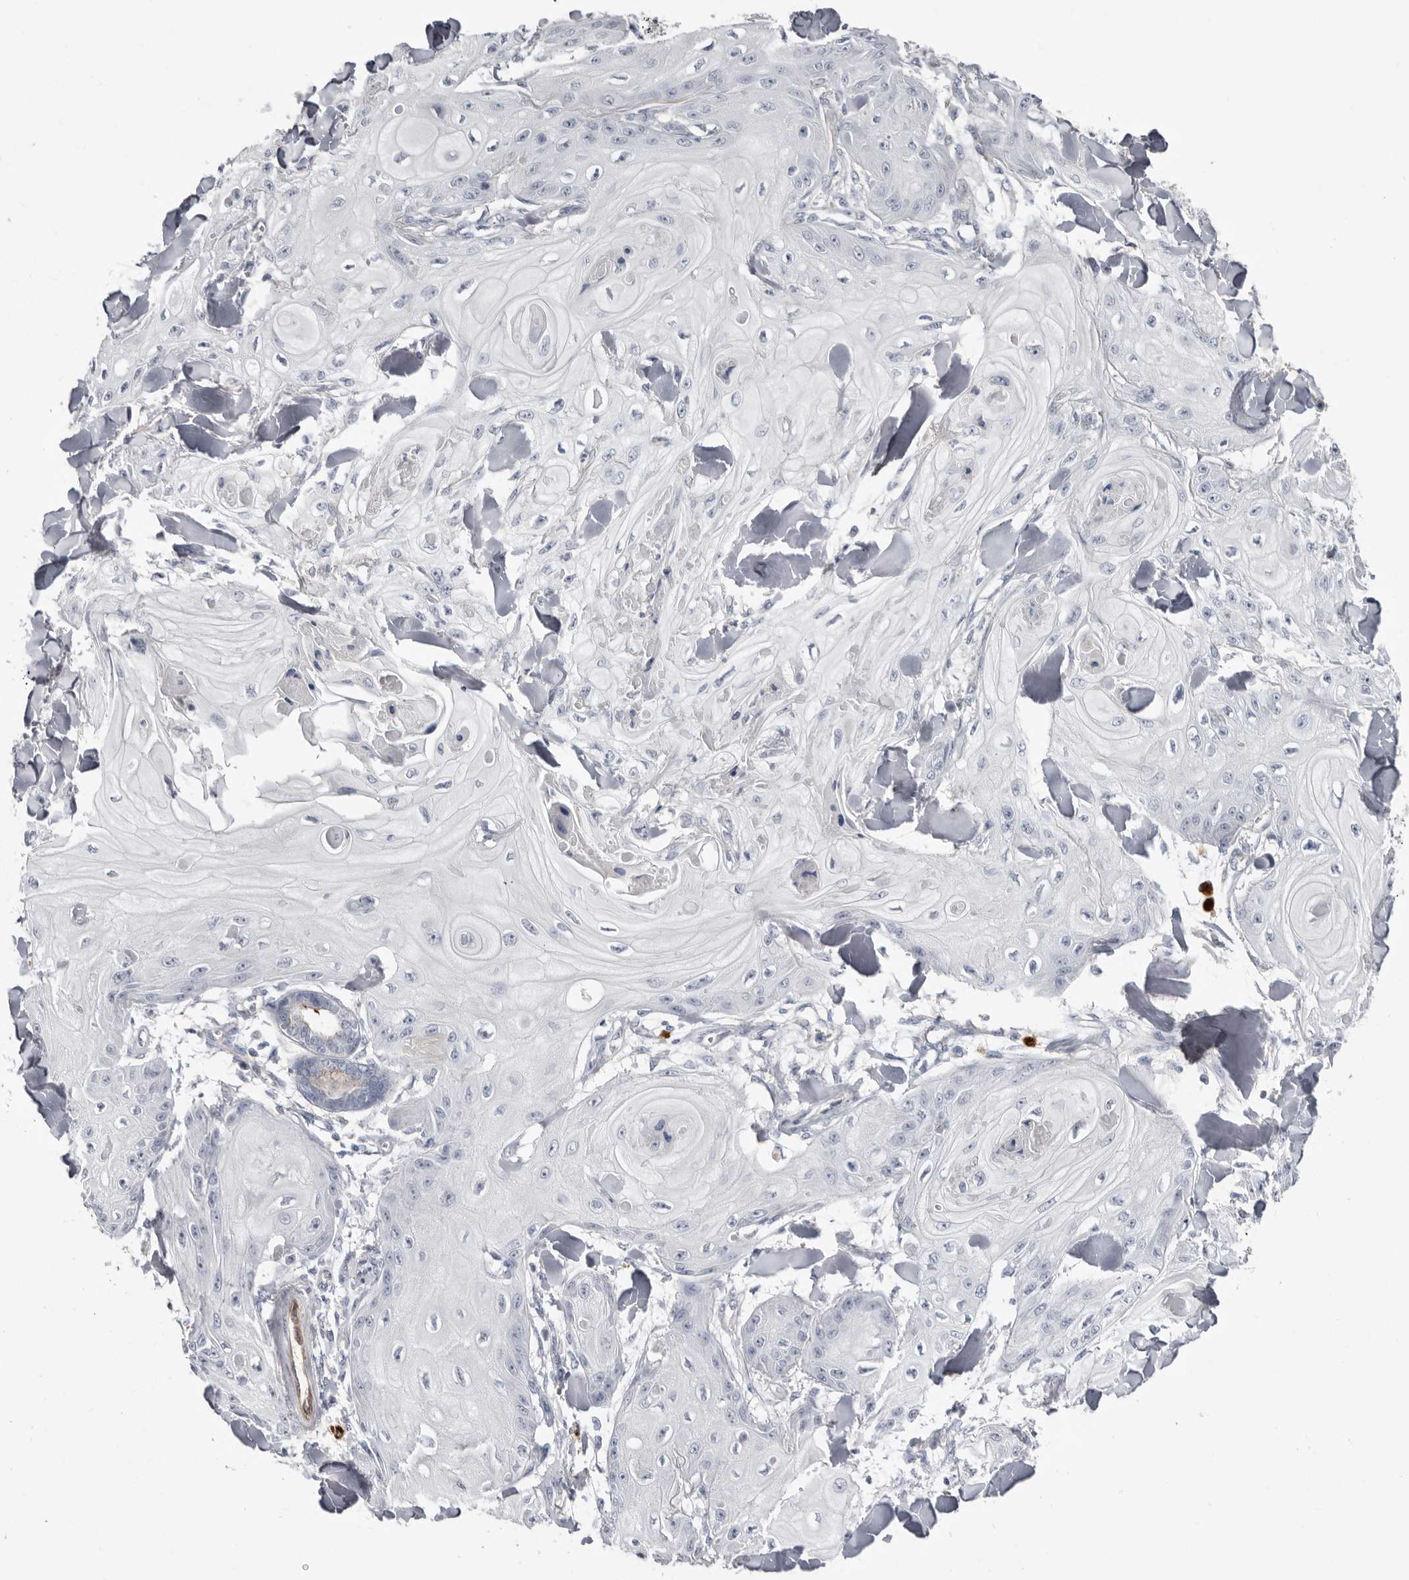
{"staining": {"intensity": "negative", "quantity": "none", "location": "none"}, "tissue": "skin cancer", "cell_type": "Tumor cells", "image_type": "cancer", "snomed": [{"axis": "morphology", "description": "Squamous cell carcinoma, NOS"}, {"axis": "topography", "description": "Skin"}], "caption": "Tumor cells show no significant positivity in skin squamous cell carcinoma.", "gene": "PKDCC", "patient": {"sex": "male", "age": 74}}